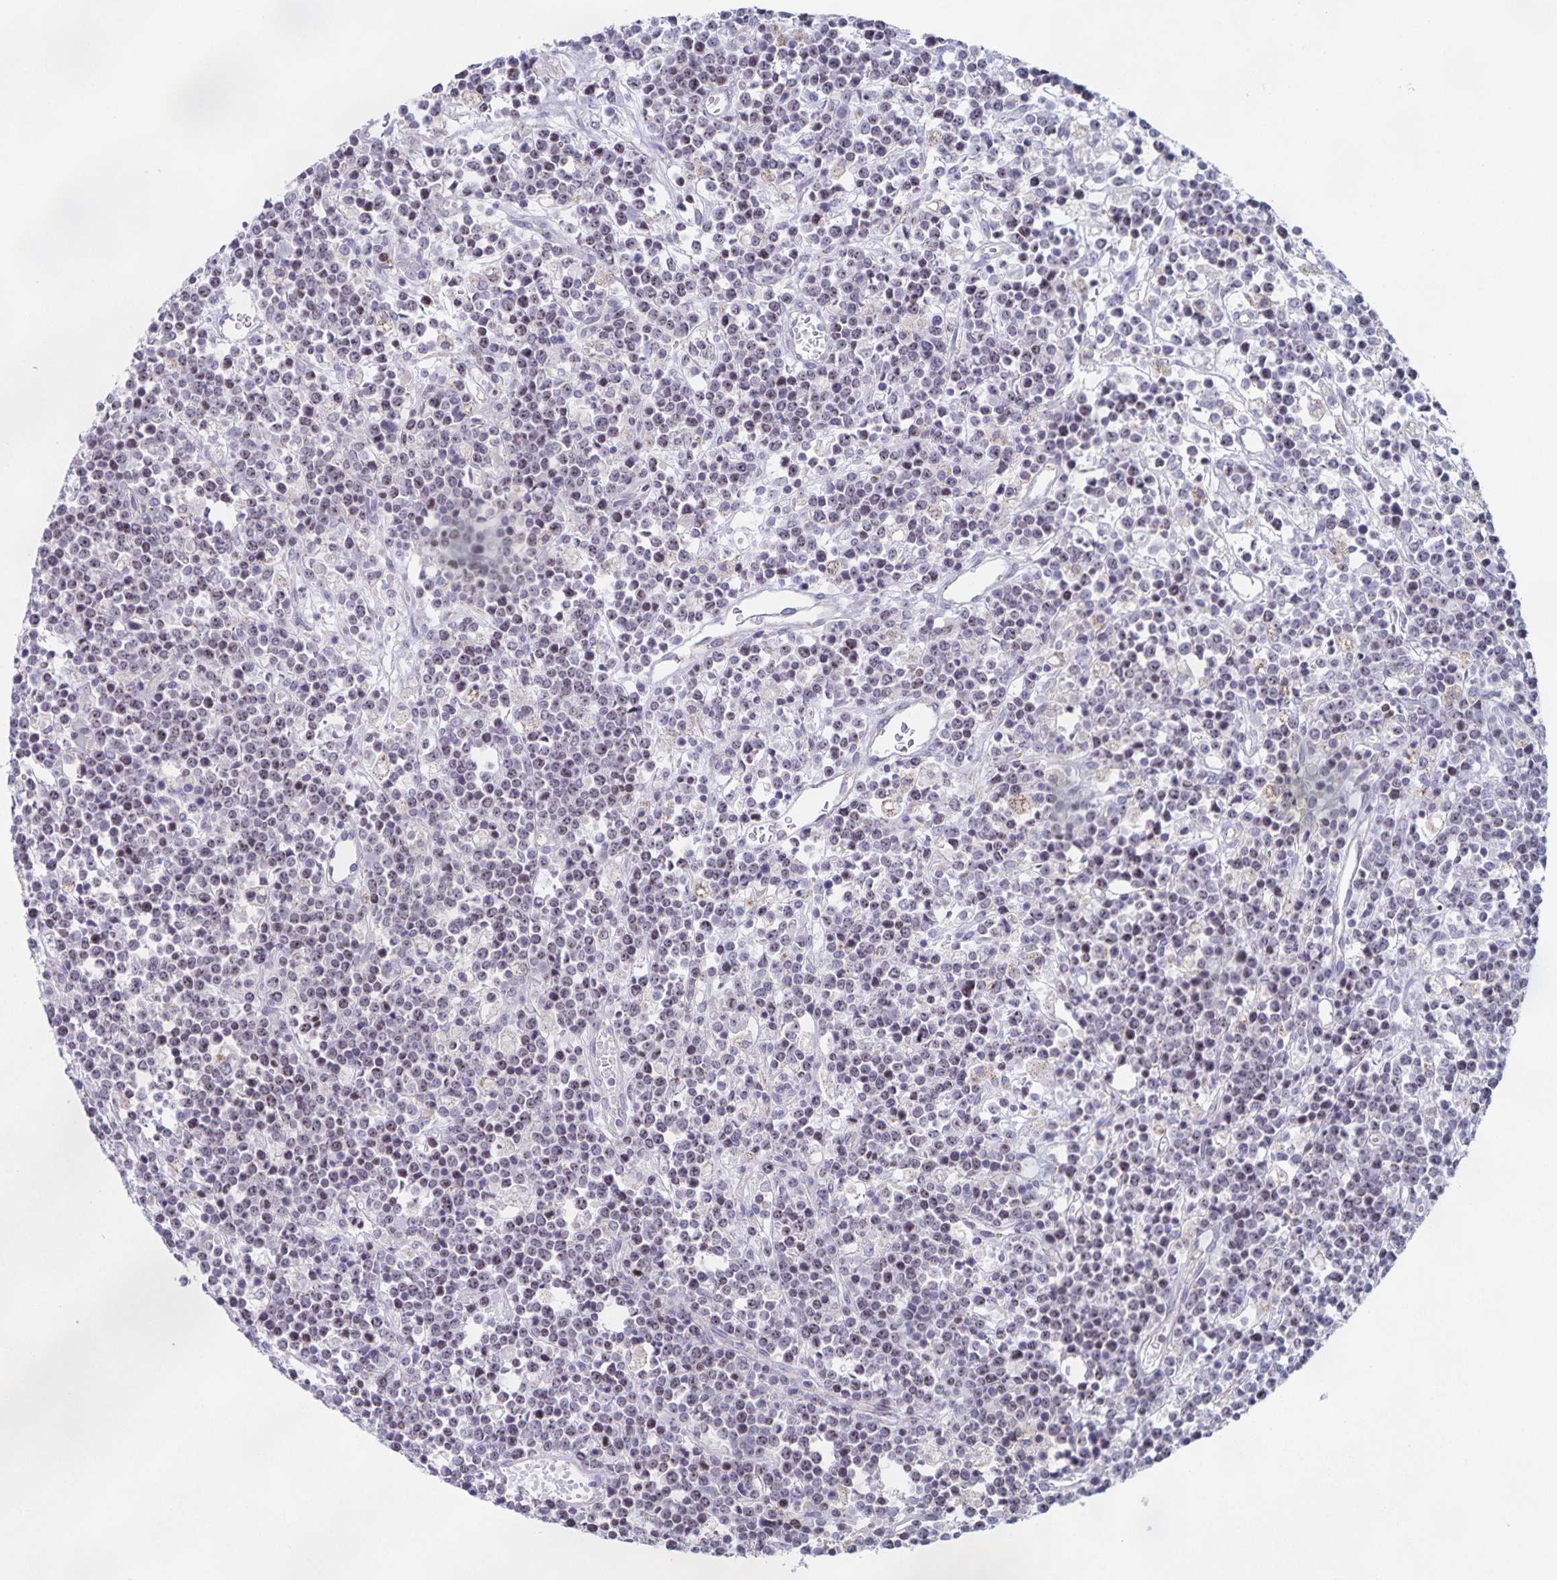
{"staining": {"intensity": "weak", "quantity": "25%-75%", "location": "nuclear"}, "tissue": "lymphoma", "cell_type": "Tumor cells", "image_type": "cancer", "snomed": [{"axis": "morphology", "description": "Malignant lymphoma, non-Hodgkin's type, High grade"}, {"axis": "topography", "description": "Ovary"}], "caption": "Immunohistochemistry photomicrograph of neoplastic tissue: lymphoma stained using immunohistochemistry (IHC) reveals low levels of weak protein expression localized specifically in the nuclear of tumor cells, appearing as a nuclear brown color.", "gene": "CENPH", "patient": {"sex": "female", "age": 56}}